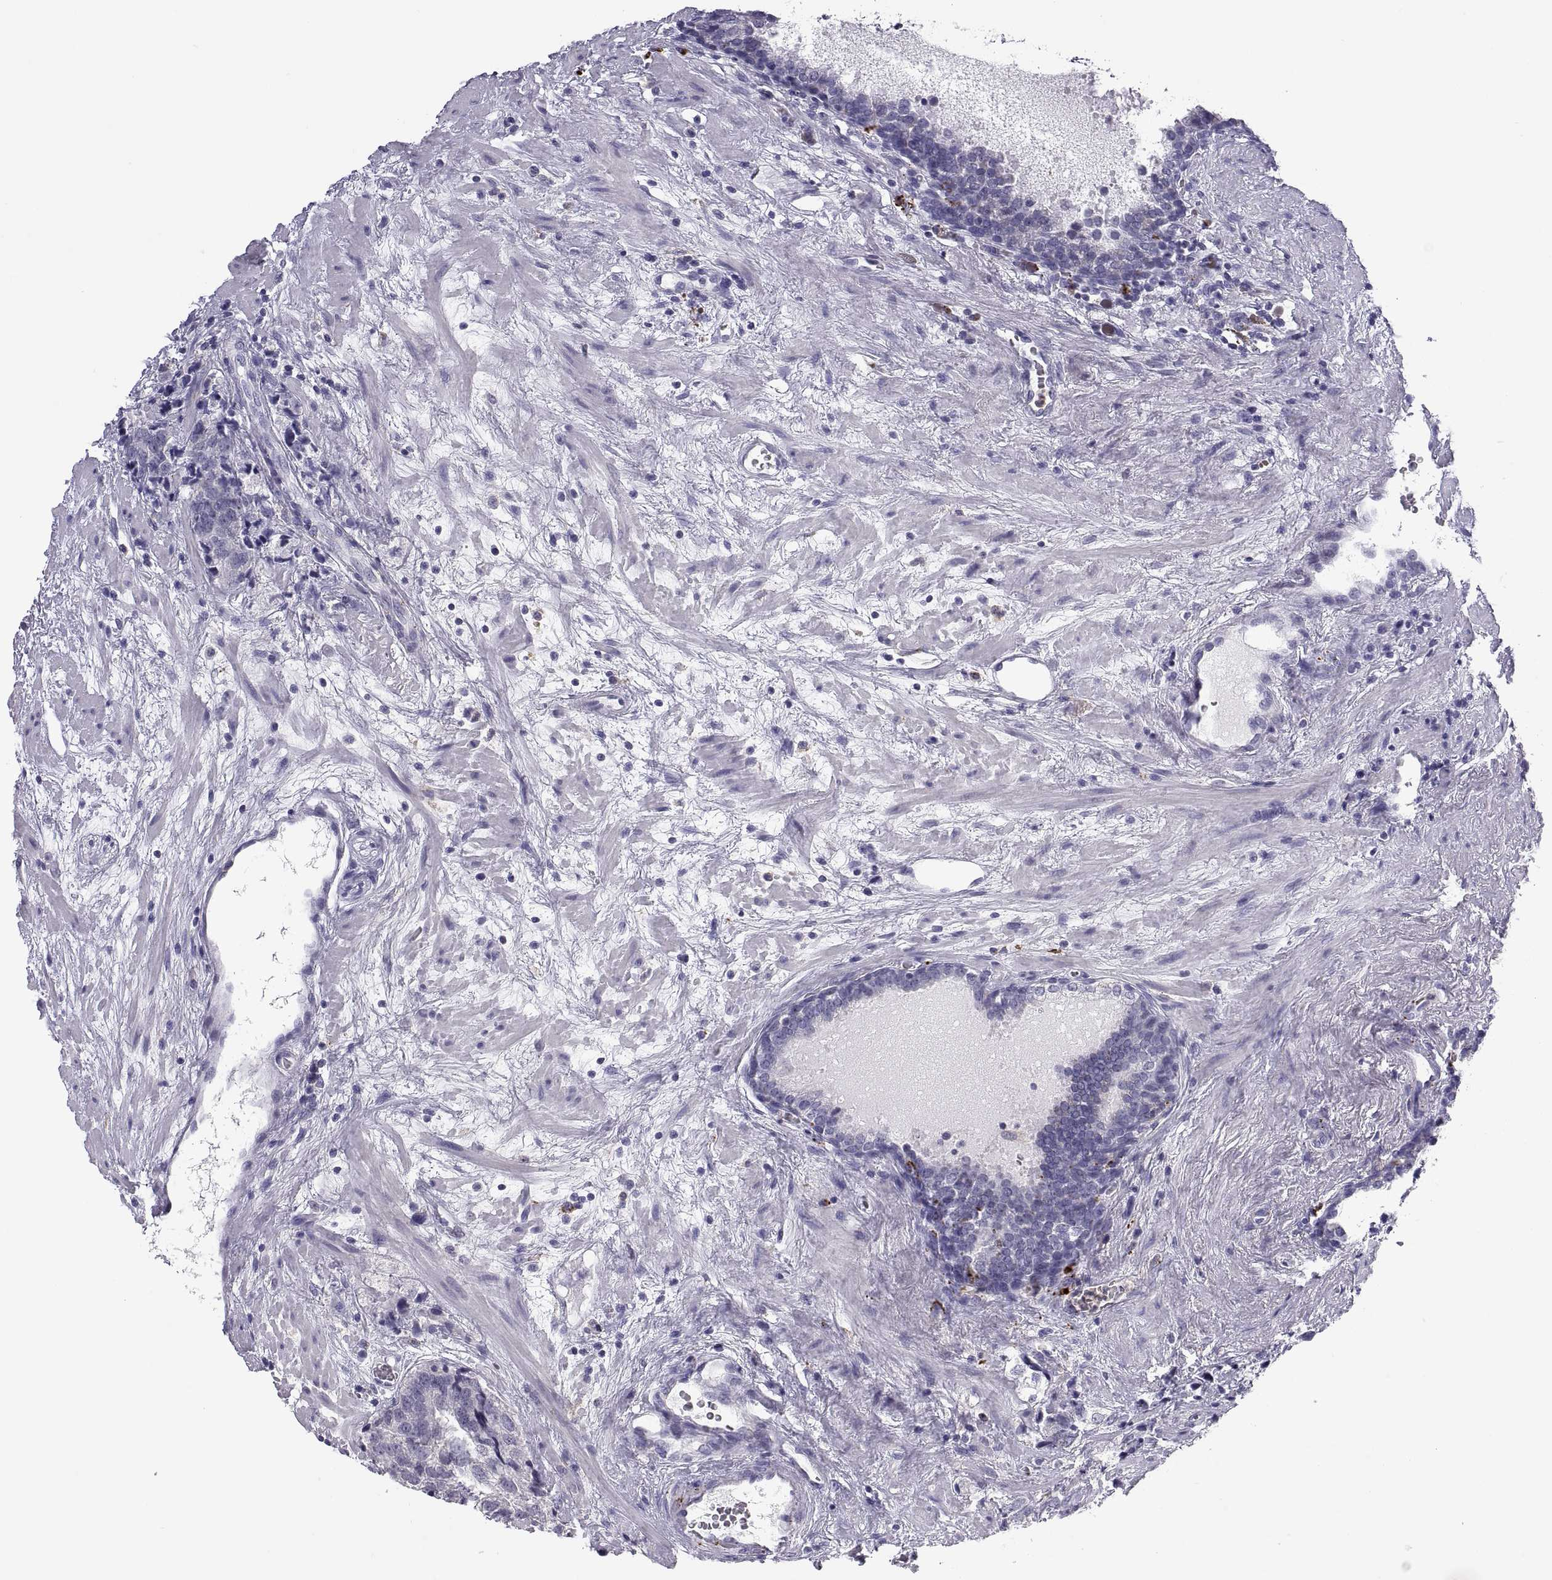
{"staining": {"intensity": "negative", "quantity": "none", "location": "none"}, "tissue": "prostate cancer", "cell_type": "Tumor cells", "image_type": "cancer", "snomed": [{"axis": "morphology", "description": "Adenocarcinoma, NOS"}, {"axis": "topography", "description": "Prostate and seminal vesicle, NOS"}], "caption": "Protein analysis of prostate adenocarcinoma displays no significant positivity in tumor cells.", "gene": "RGS19", "patient": {"sex": "male", "age": 63}}